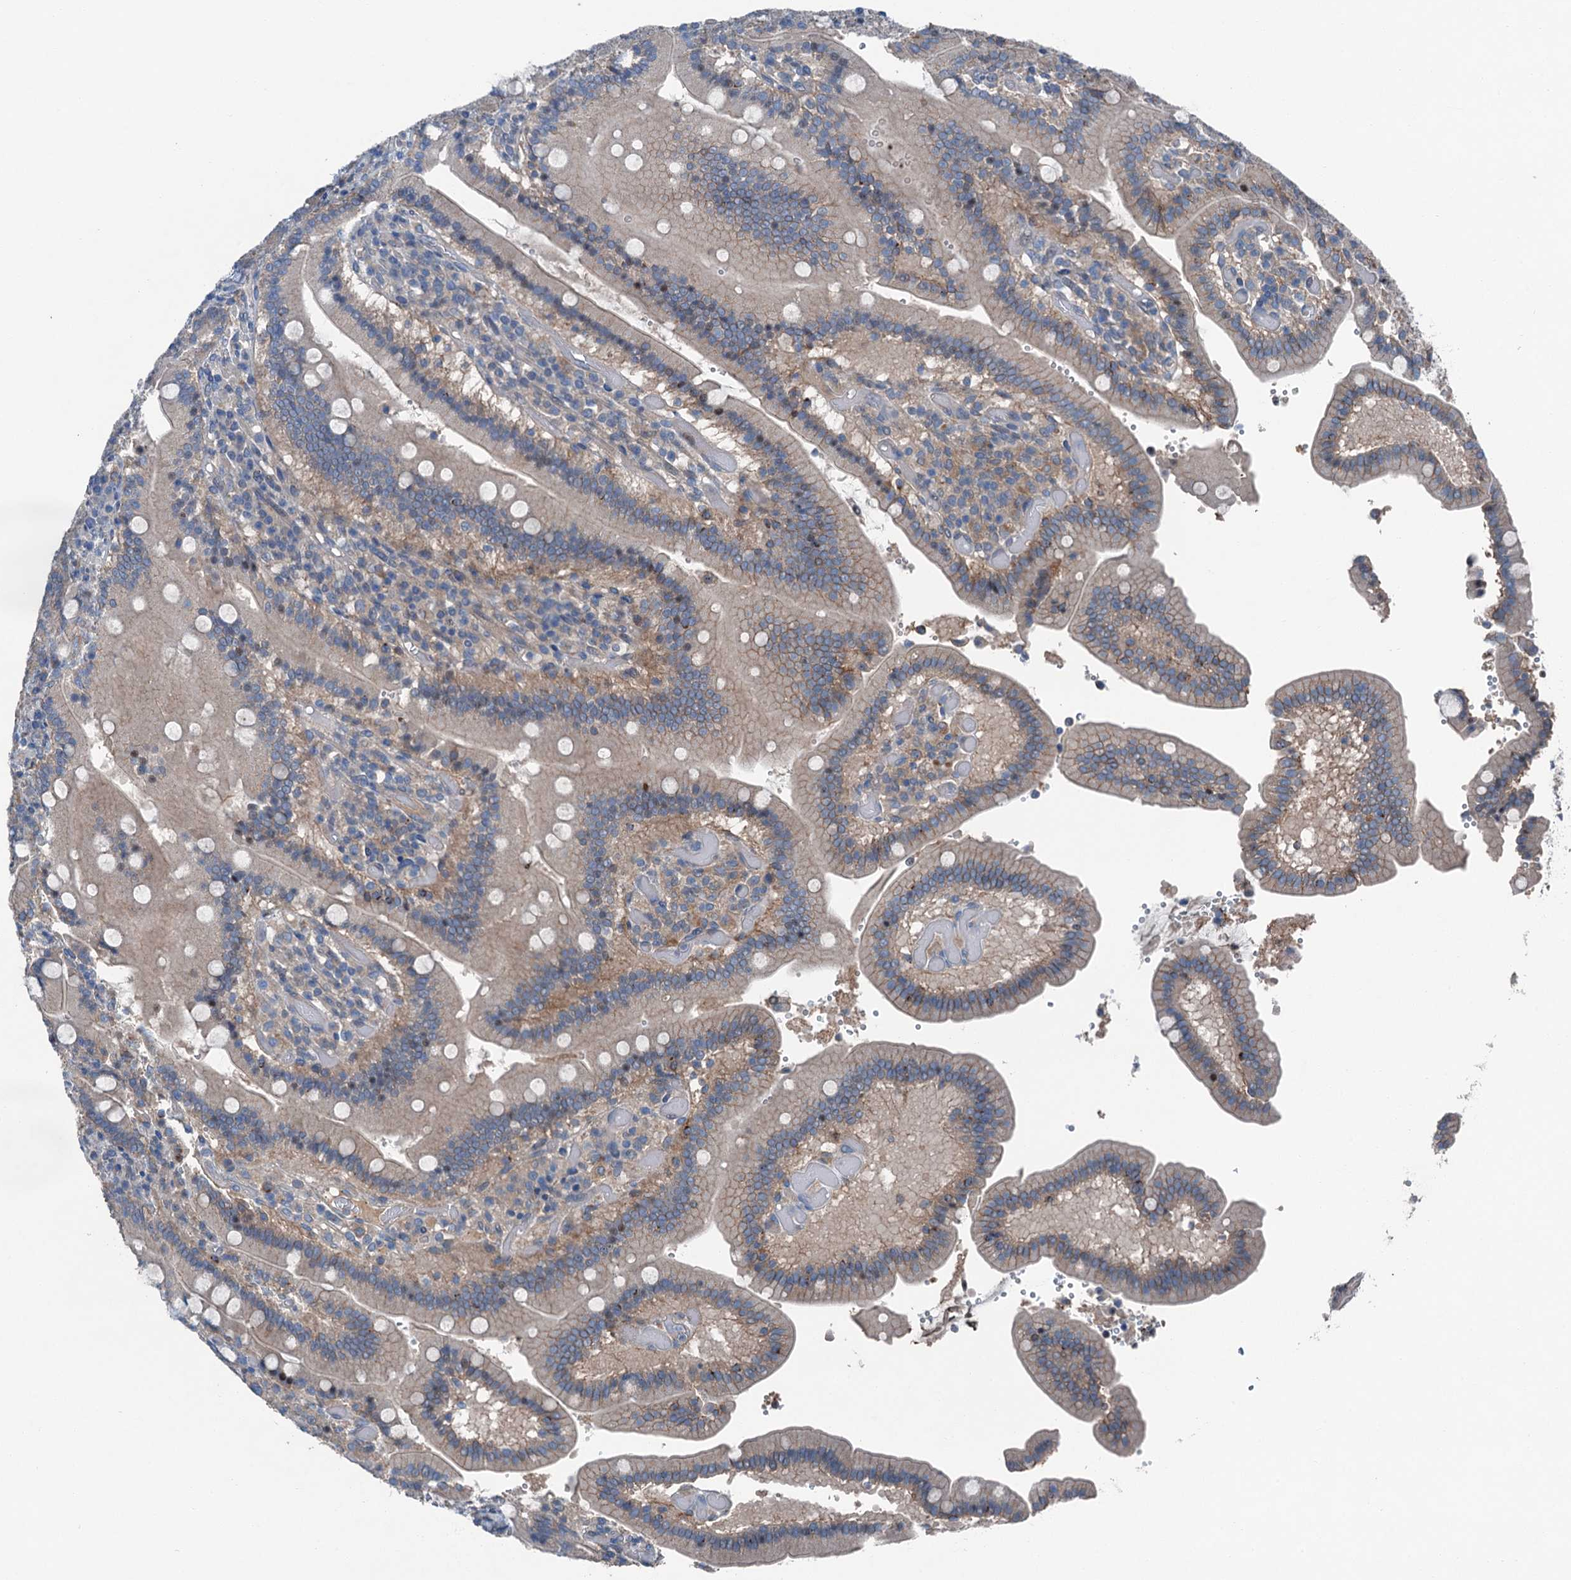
{"staining": {"intensity": "weak", "quantity": ">75%", "location": "cytoplasmic/membranous"}, "tissue": "duodenum", "cell_type": "Glandular cells", "image_type": "normal", "snomed": [{"axis": "morphology", "description": "Normal tissue, NOS"}, {"axis": "topography", "description": "Duodenum"}], "caption": "Brown immunohistochemical staining in benign human duodenum exhibits weak cytoplasmic/membranous expression in approximately >75% of glandular cells. (Brightfield microscopy of DAB IHC at high magnification).", "gene": "SLC2A10", "patient": {"sex": "female", "age": 62}}